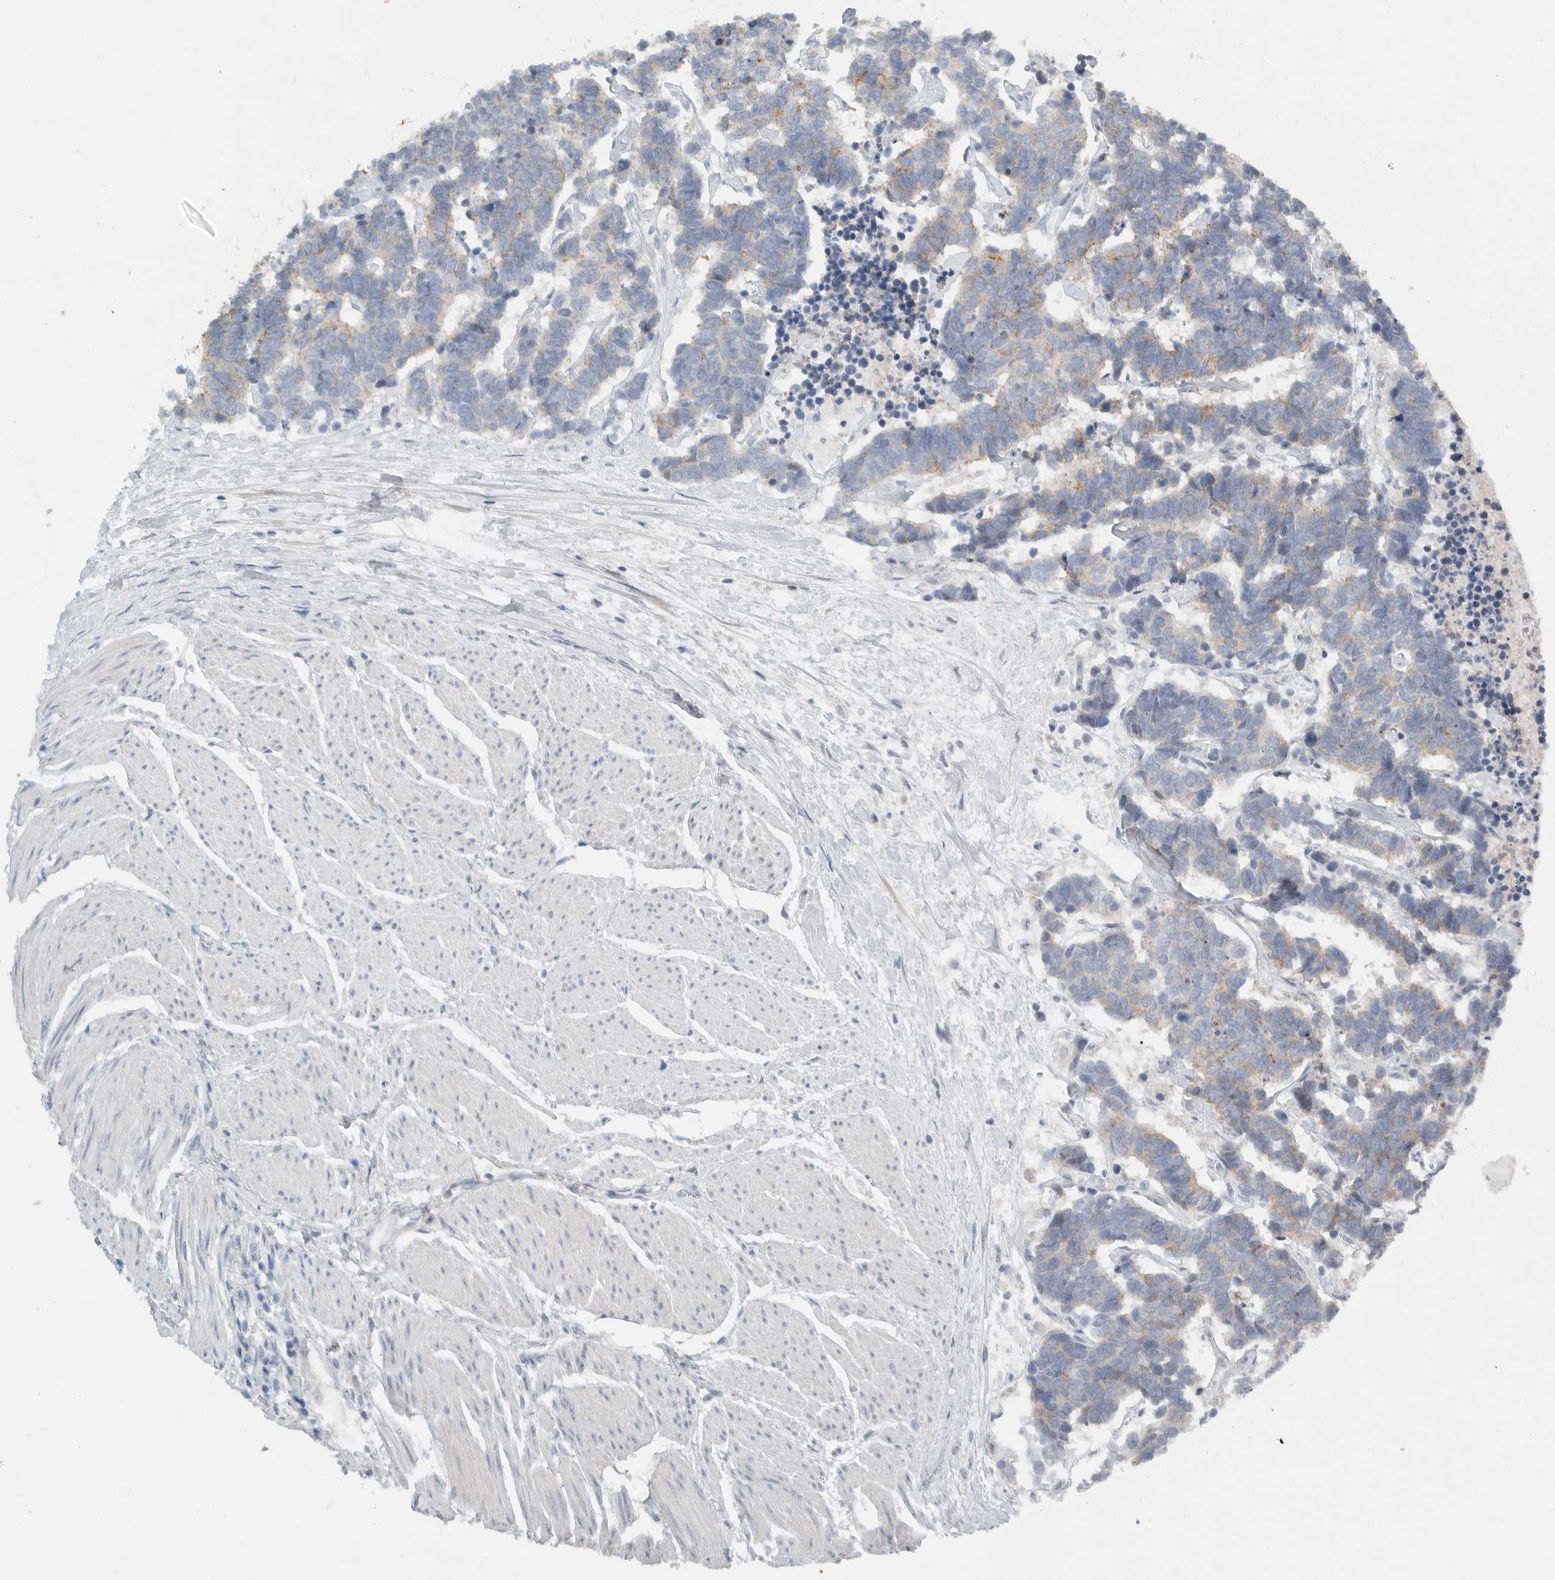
{"staining": {"intensity": "negative", "quantity": "none", "location": "none"}, "tissue": "carcinoid", "cell_type": "Tumor cells", "image_type": "cancer", "snomed": [{"axis": "morphology", "description": "Carcinoma, NOS"}, {"axis": "morphology", "description": "Carcinoid, malignant, NOS"}, {"axis": "topography", "description": "Urinary bladder"}], "caption": "Immunohistochemical staining of human malignant carcinoid demonstrates no significant positivity in tumor cells.", "gene": "PAM", "patient": {"sex": "male", "age": 57}}